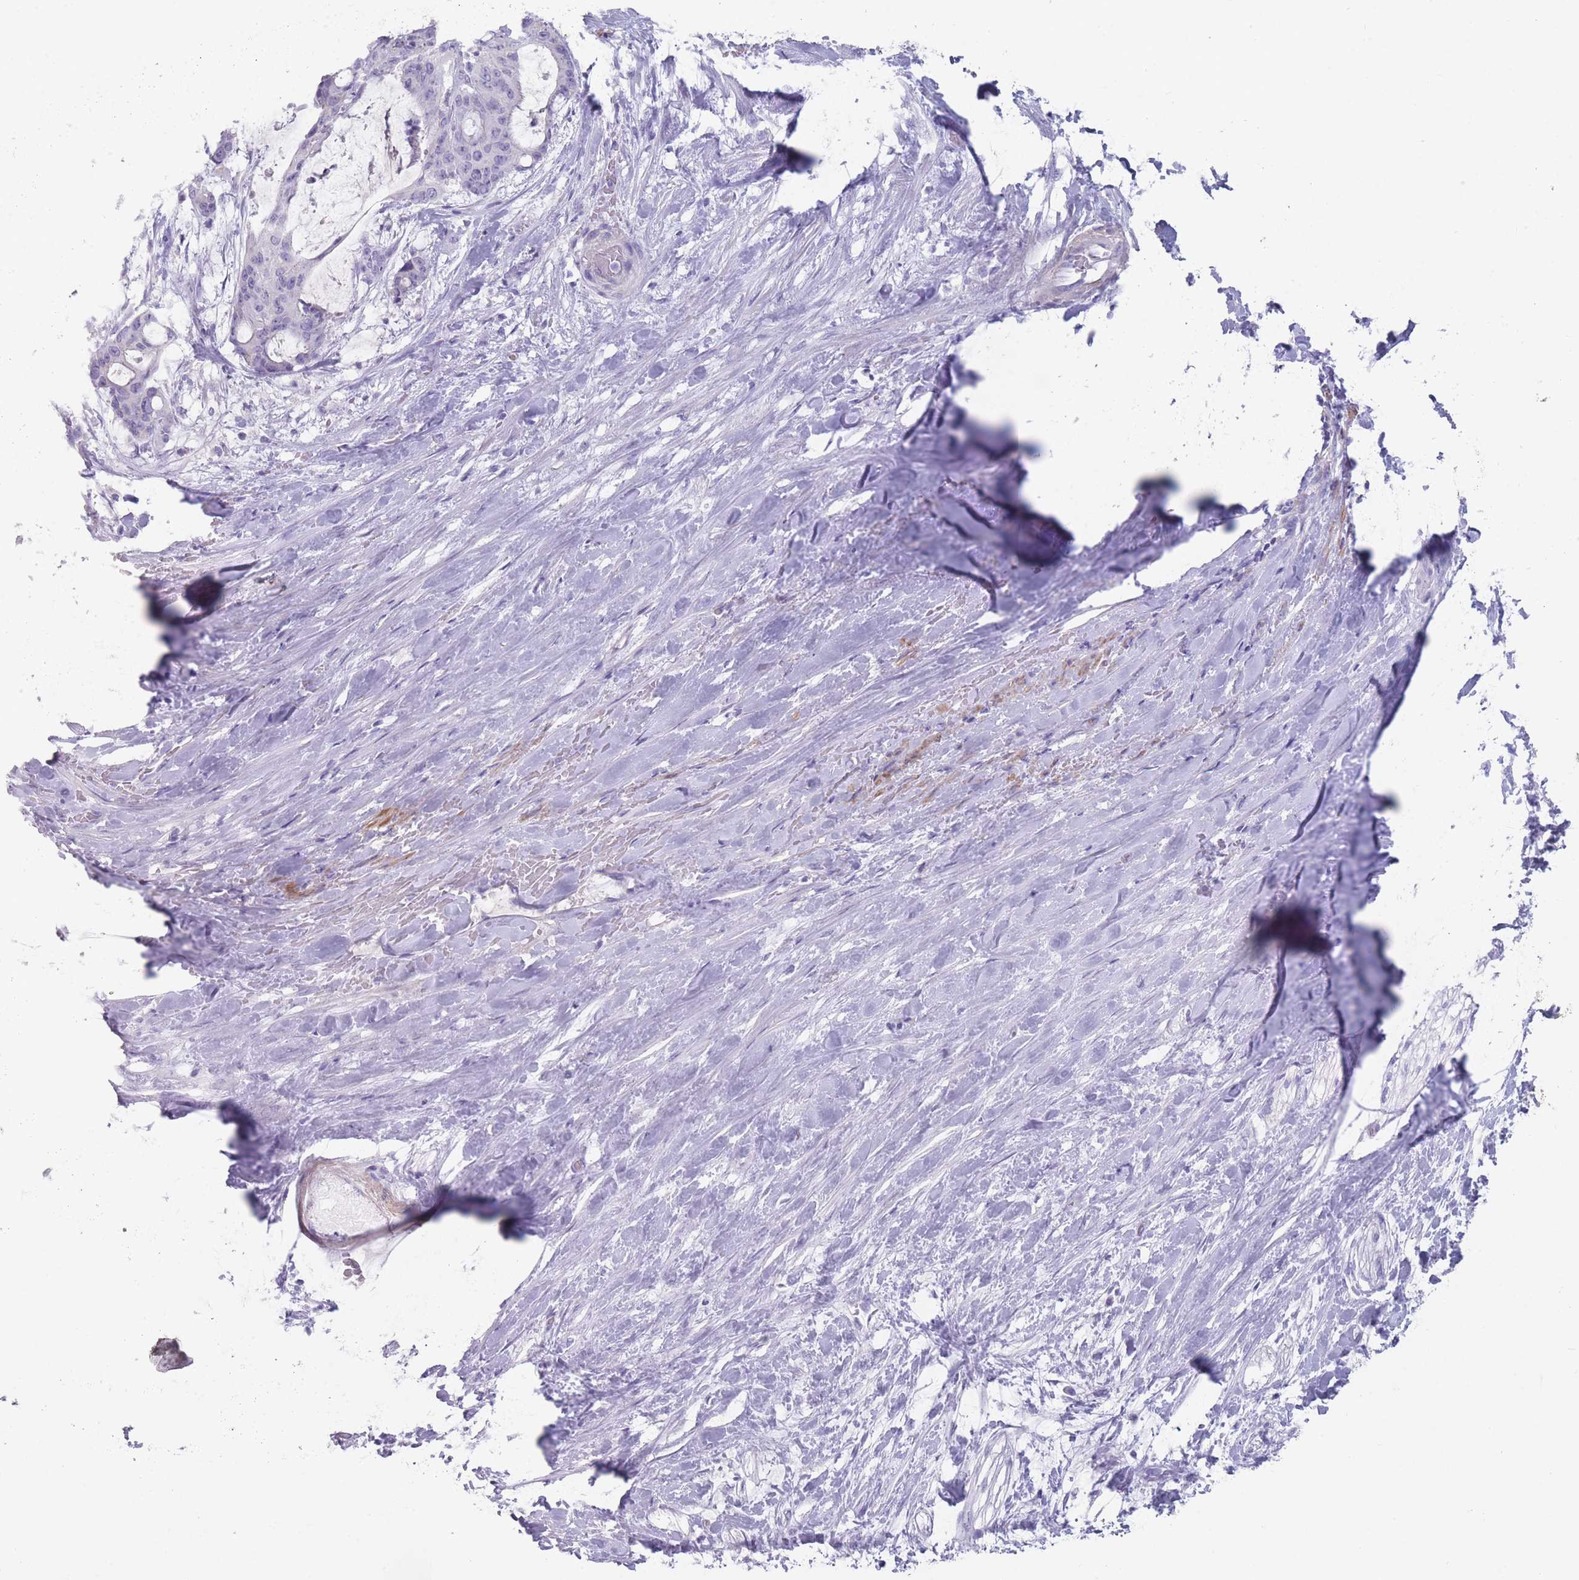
{"staining": {"intensity": "negative", "quantity": "none", "location": "none"}, "tissue": "liver cancer", "cell_type": "Tumor cells", "image_type": "cancer", "snomed": [{"axis": "morphology", "description": "Normal tissue, NOS"}, {"axis": "morphology", "description": "Cholangiocarcinoma"}, {"axis": "topography", "description": "Liver"}, {"axis": "topography", "description": "Peripheral nerve tissue"}], "caption": "This is an immunohistochemistry histopathology image of human liver cholangiocarcinoma. There is no positivity in tumor cells.", "gene": "RHBG", "patient": {"sex": "female", "age": 73}}